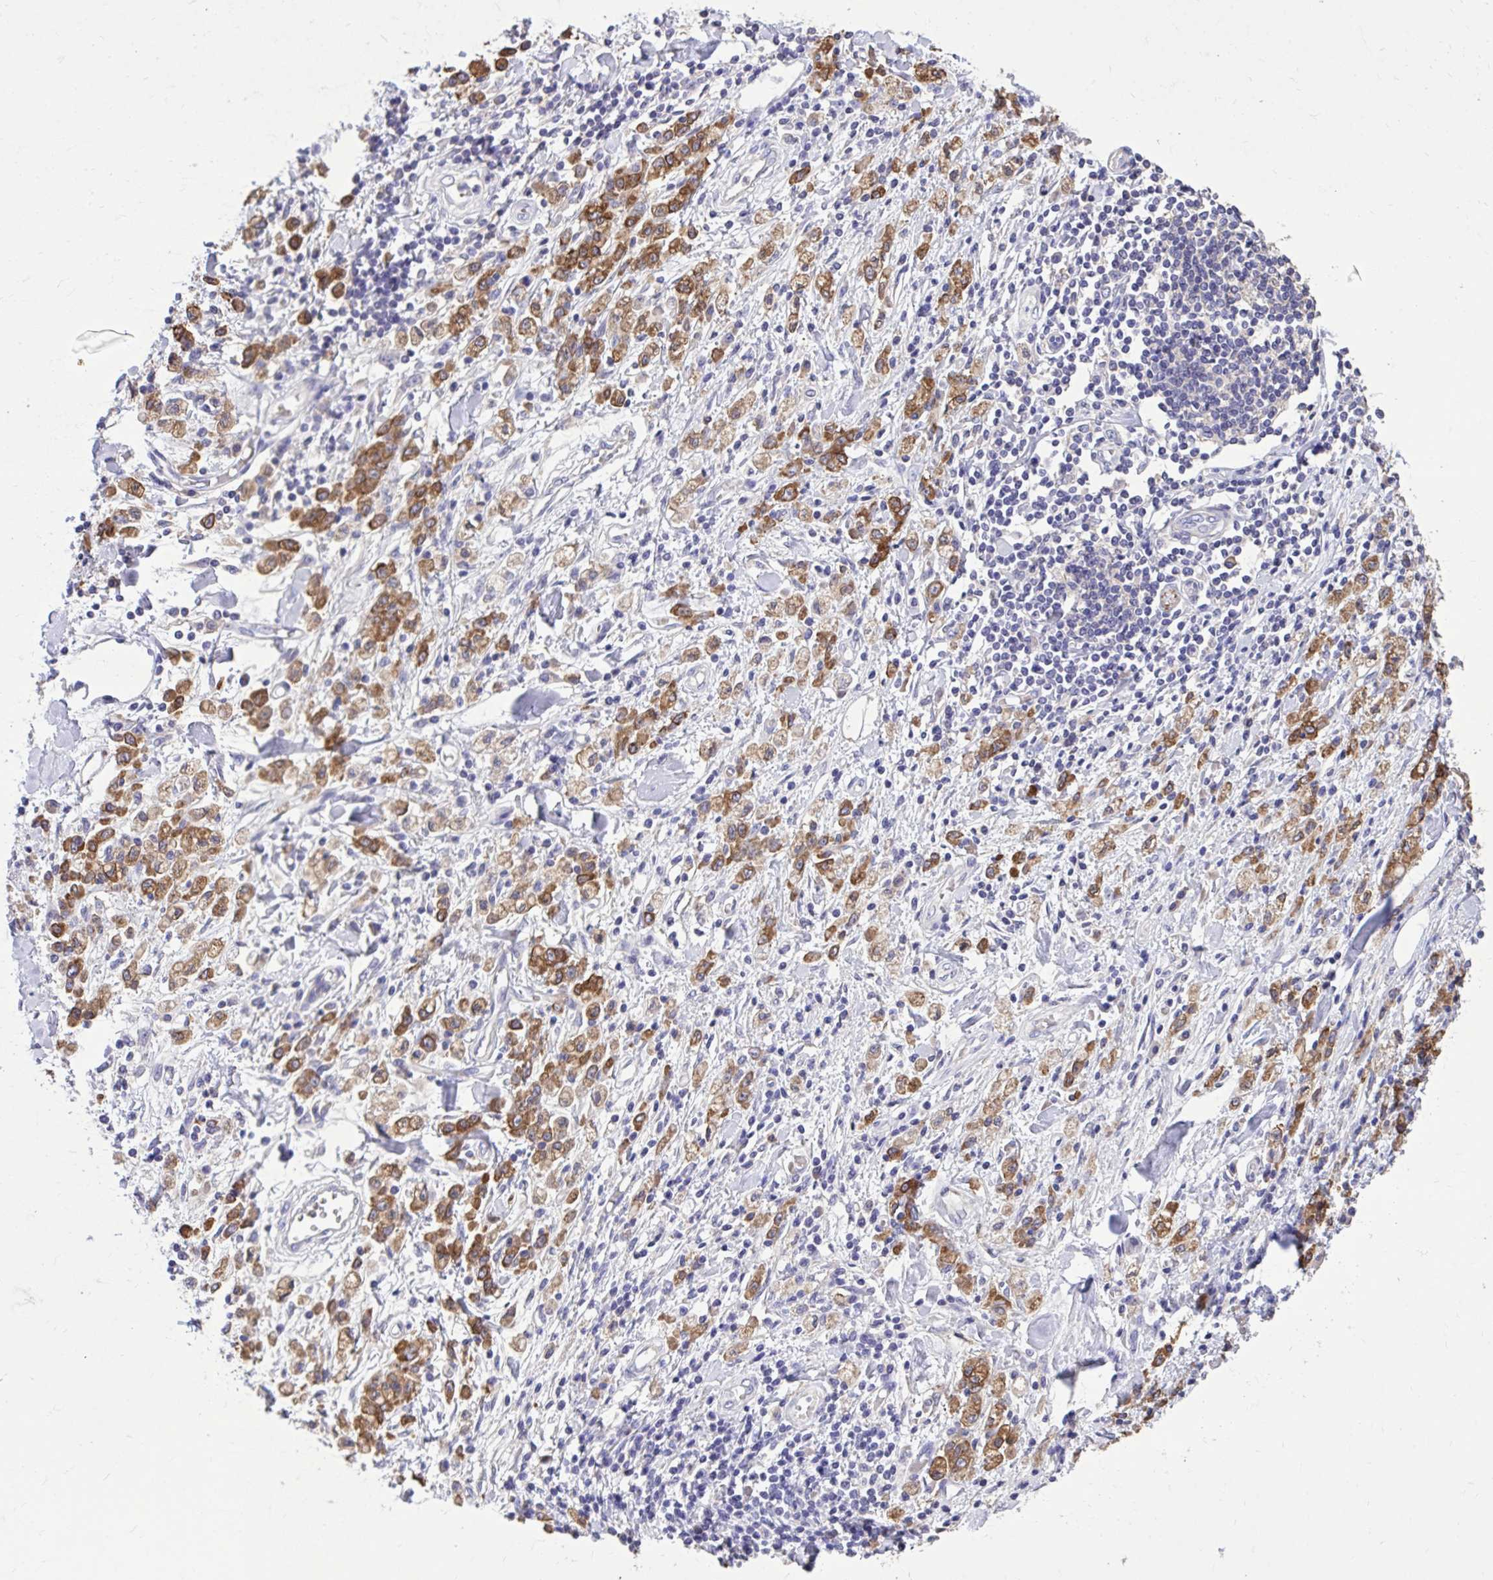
{"staining": {"intensity": "moderate", "quantity": ">75%", "location": "cytoplasmic/membranous"}, "tissue": "stomach cancer", "cell_type": "Tumor cells", "image_type": "cancer", "snomed": [{"axis": "morphology", "description": "Adenocarcinoma, NOS"}, {"axis": "topography", "description": "Stomach"}], "caption": "Adenocarcinoma (stomach) stained with a brown dye shows moderate cytoplasmic/membranous positive positivity in about >75% of tumor cells.", "gene": "EPB41L1", "patient": {"sex": "male", "age": 77}}